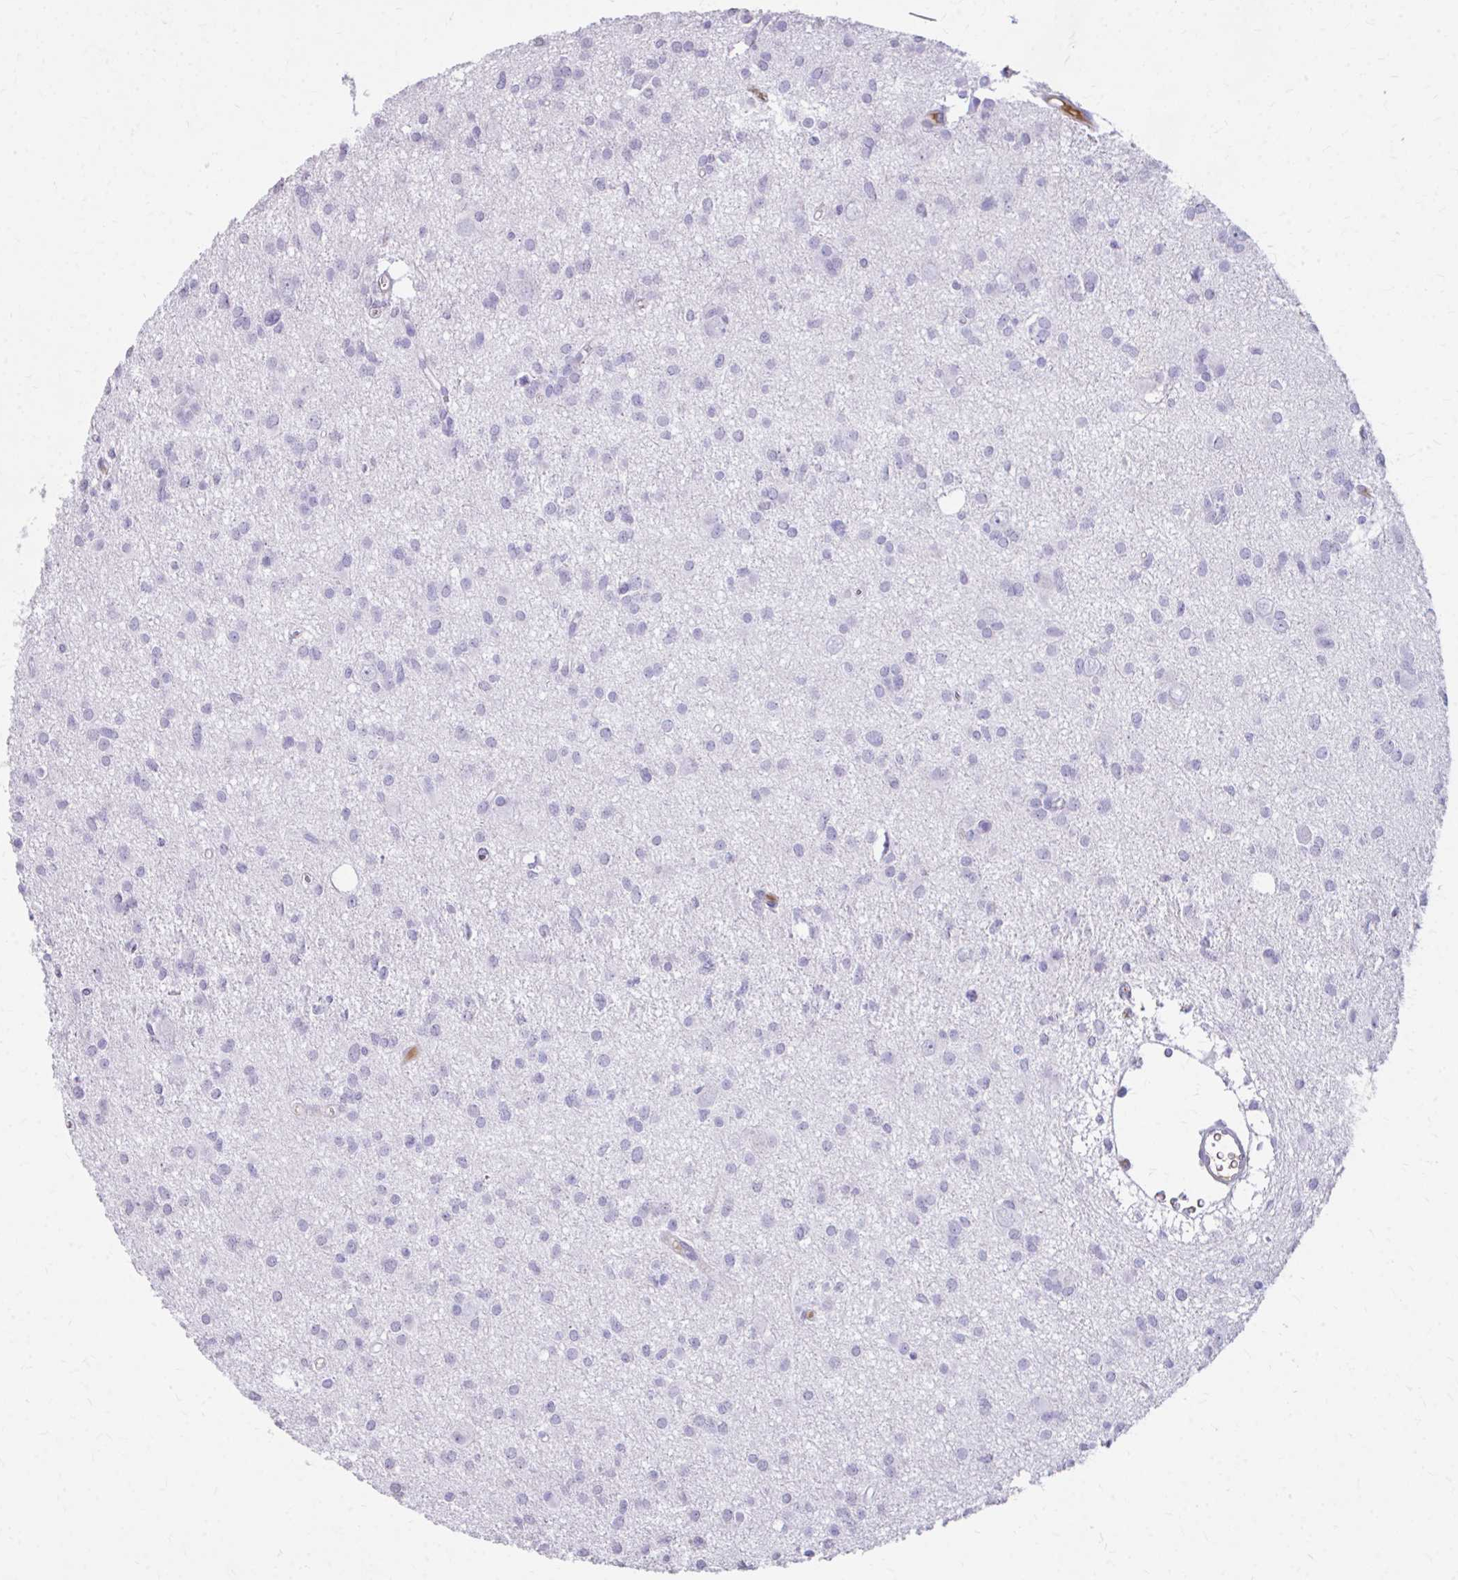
{"staining": {"intensity": "negative", "quantity": "none", "location": "none"}, "tissue": "glioma", "cell_type": "Tumor cells", "image_type": "cancer", "snomed": [{"axis": "morphology", "description": "Glioma, malignant, High grade"}, {"axis": "topography", "description": "Brain"}], "caption": "High power microscopy image of an IHC photomicrograph of malignant glioma (high-grade), revealing no significant expression in tumor cells. (Stains: DAB immunohistochemistry with hematoxylin counter stain, Microscopy: brightfield microscopy at high magnification).", "gene": "CFH", "patient": {"sex": "male", "age": 23}}